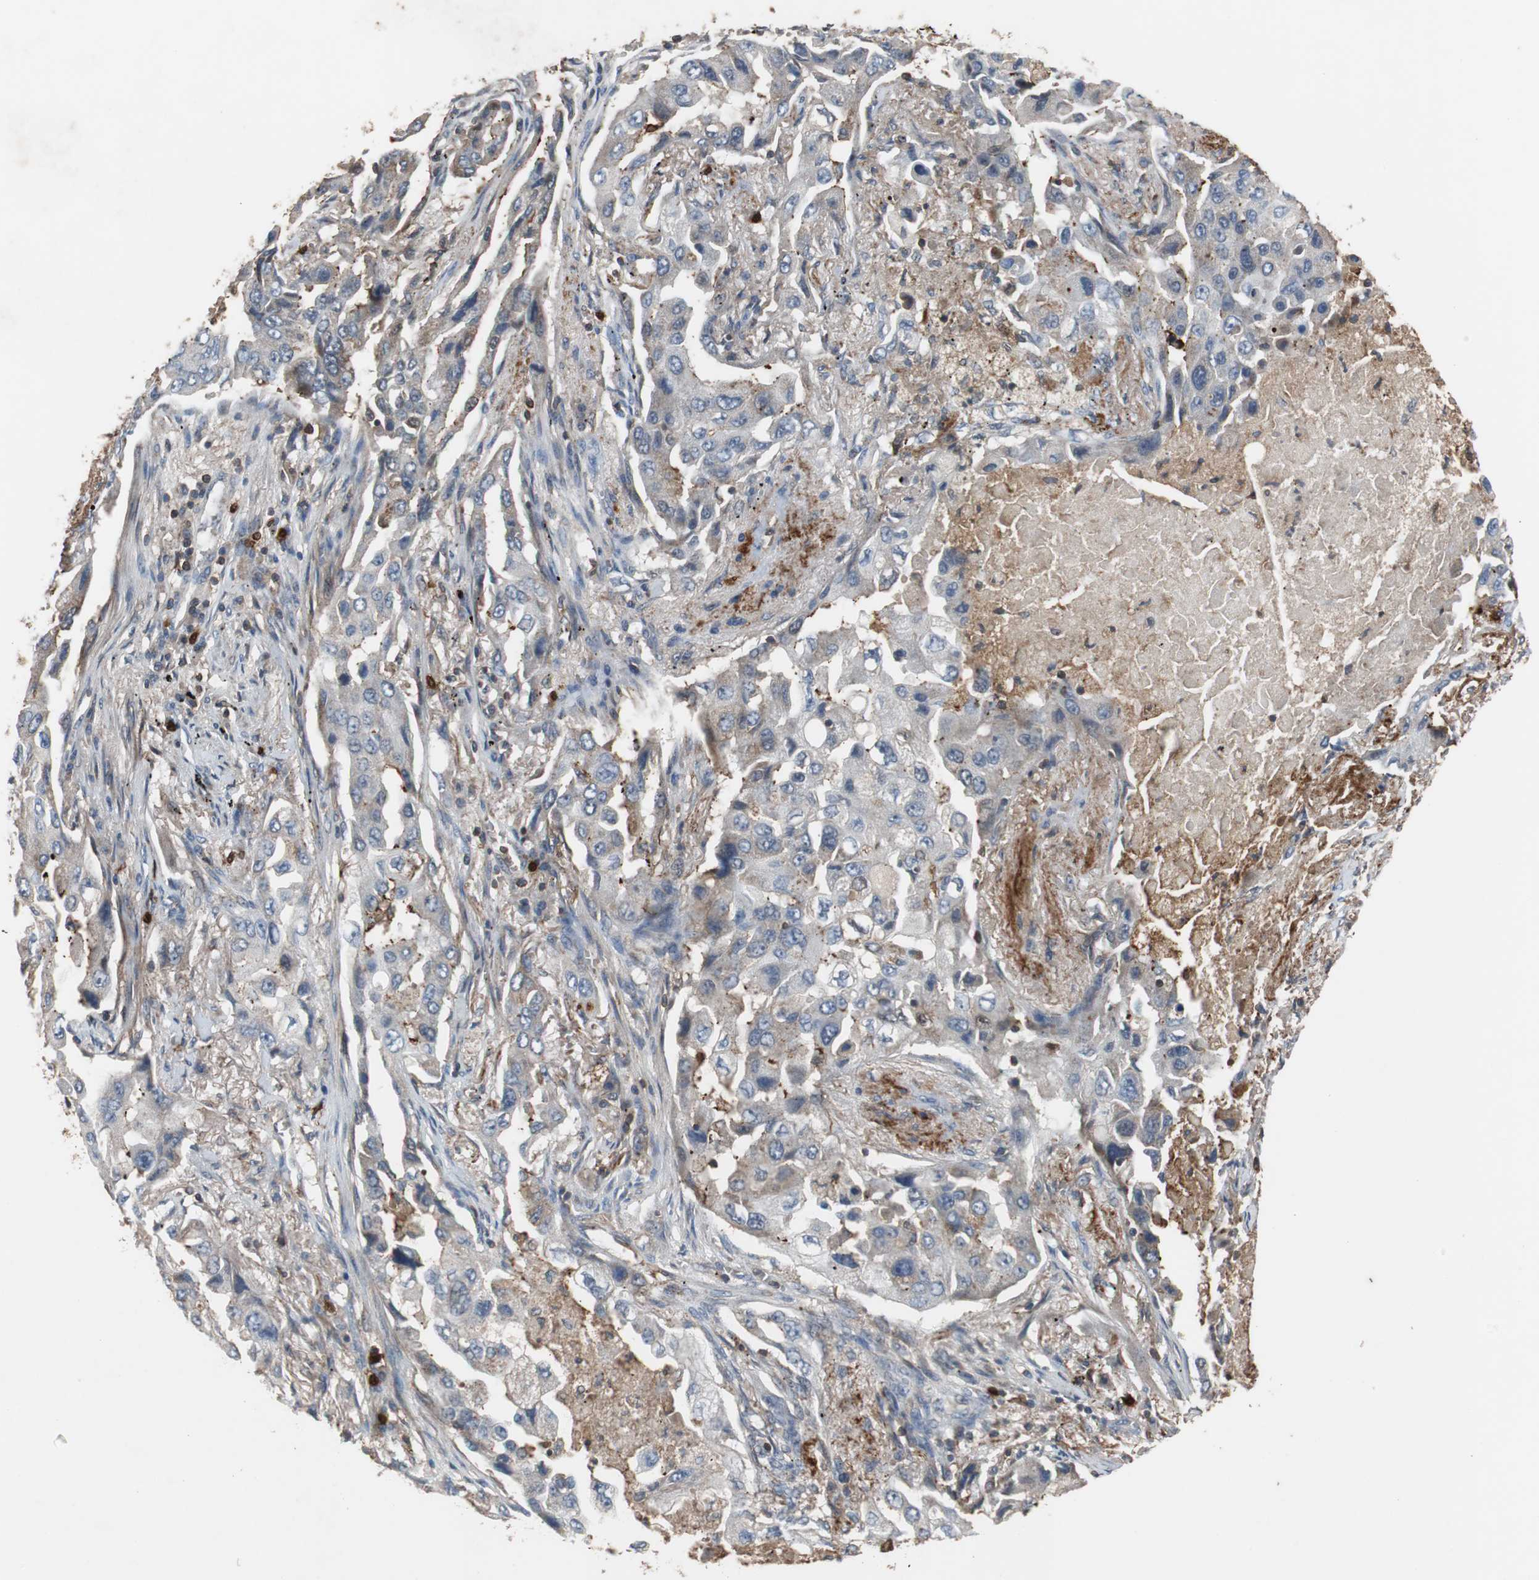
{"staining": {"intensity": "weak", "quantity": "<25%", "location": "cytoplasmic/membranous"}, "tissue": "lung cancer", "cell_type": "Tumor cells", "image_type": "cancer", "snomed": [{"axis": "morphology", "description": "Adenocarcinoma, NOS"}, {"axis": "topography", "description": "Lung"}], "caption": "This is a image of immunohistochemistry (IHC) staining of lung adenocarcinoma, which shows no staining in tumor cells. Nuclei are stained in blue.", "gene": "CALB2", "patient": {"sex": "female", "age": 65}}